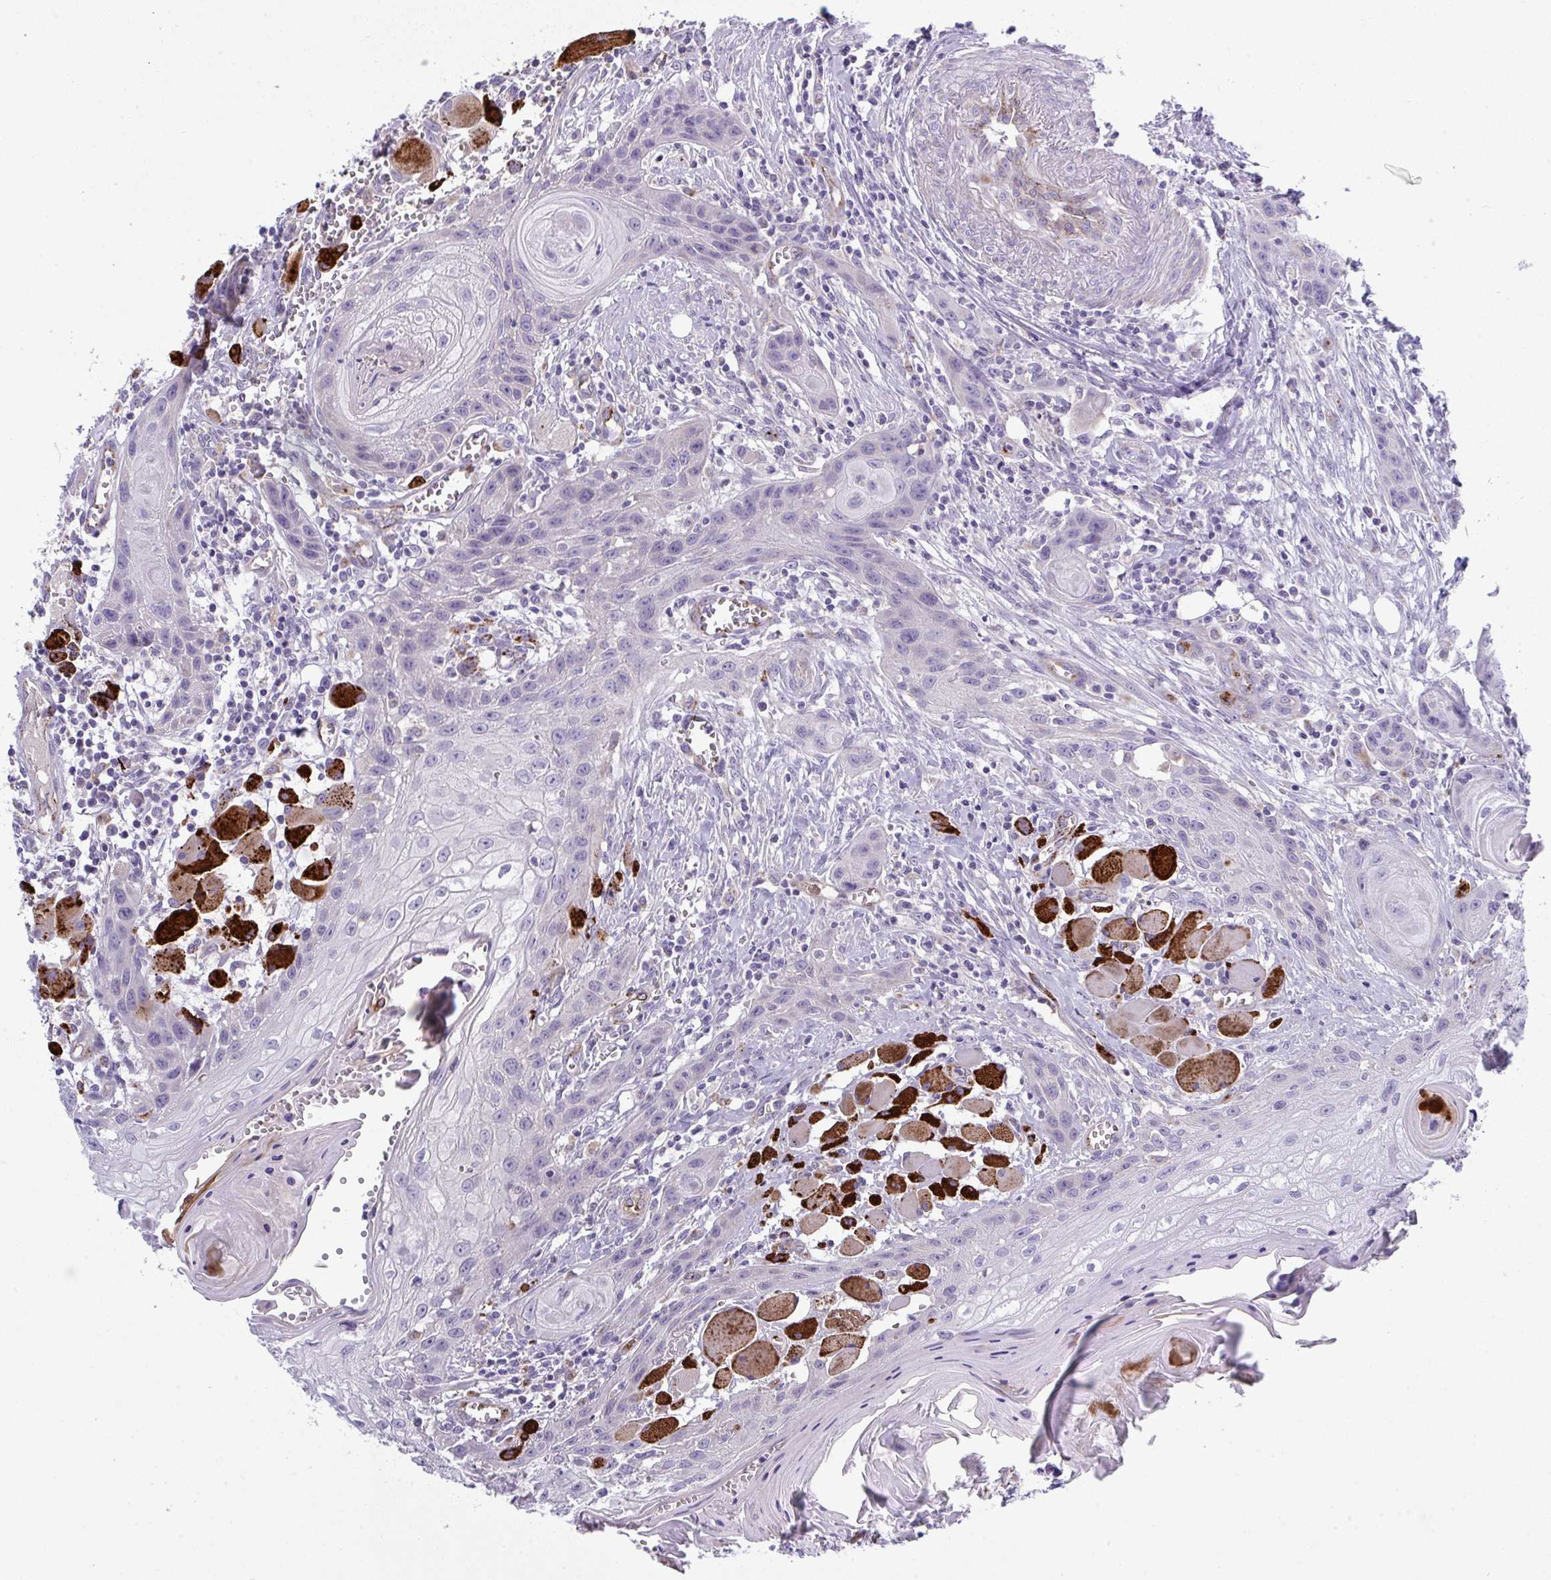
{"staining": {"intensity": "negative", "quantity": "none", "location": "none"}, "tissue": "head and neck cancer", "cell_type": "Tumor cells", "image_type": "cancer", "snomed": [{"axis": "morphology", "description": "Squamous cell carcinoma, NOS"}, {"axis": "topography", "description": "Oral tissue"}, {"axis": "topography", "description": "Head-Neck"}], "caption": "DAB immunohistochemical staining of human head and neck squamous cell carcinoma reveals no significant staining in tumor cells.", "gene": "TOR1AIP2", "patient": {"sex": "male", "age": 58}}